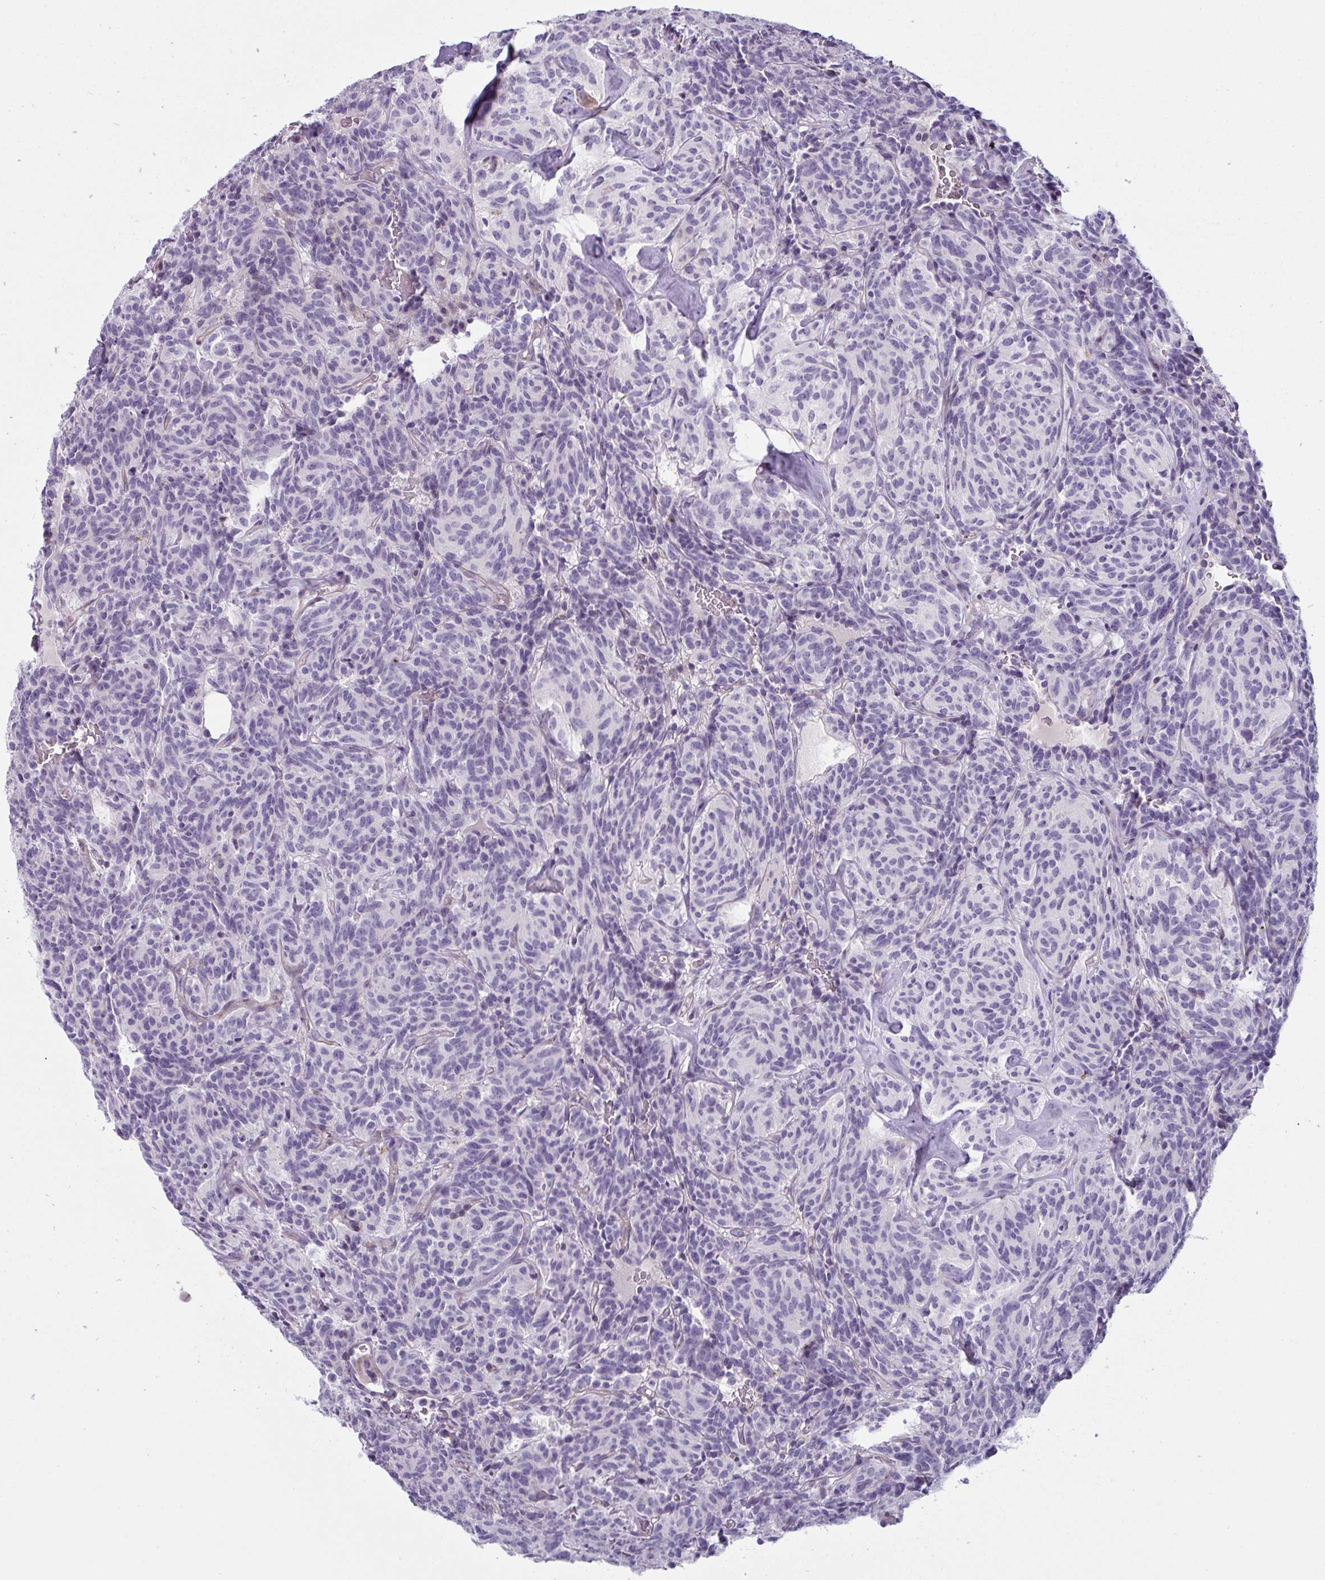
{"staining": {"intensity": "negative", "quantity": "none", "location": "none"}, "tissue": "carcinoid", "cell_type": "Tumor cells", "image_type": "cancer", "snomed": [{"axis": "morphology", "description": "Carcinoid, malignant, NOS"}, {"axis": "topography", "description": "Lung"}], "caption": "Immunohistochemistry (IHC) photomicrograph of human malignant carcinoid stained for a protein (brown), which demonstrates no staining in tumor cells.", "gene": "OR5P3", "patient": {"sex": "female", "age": 61}}